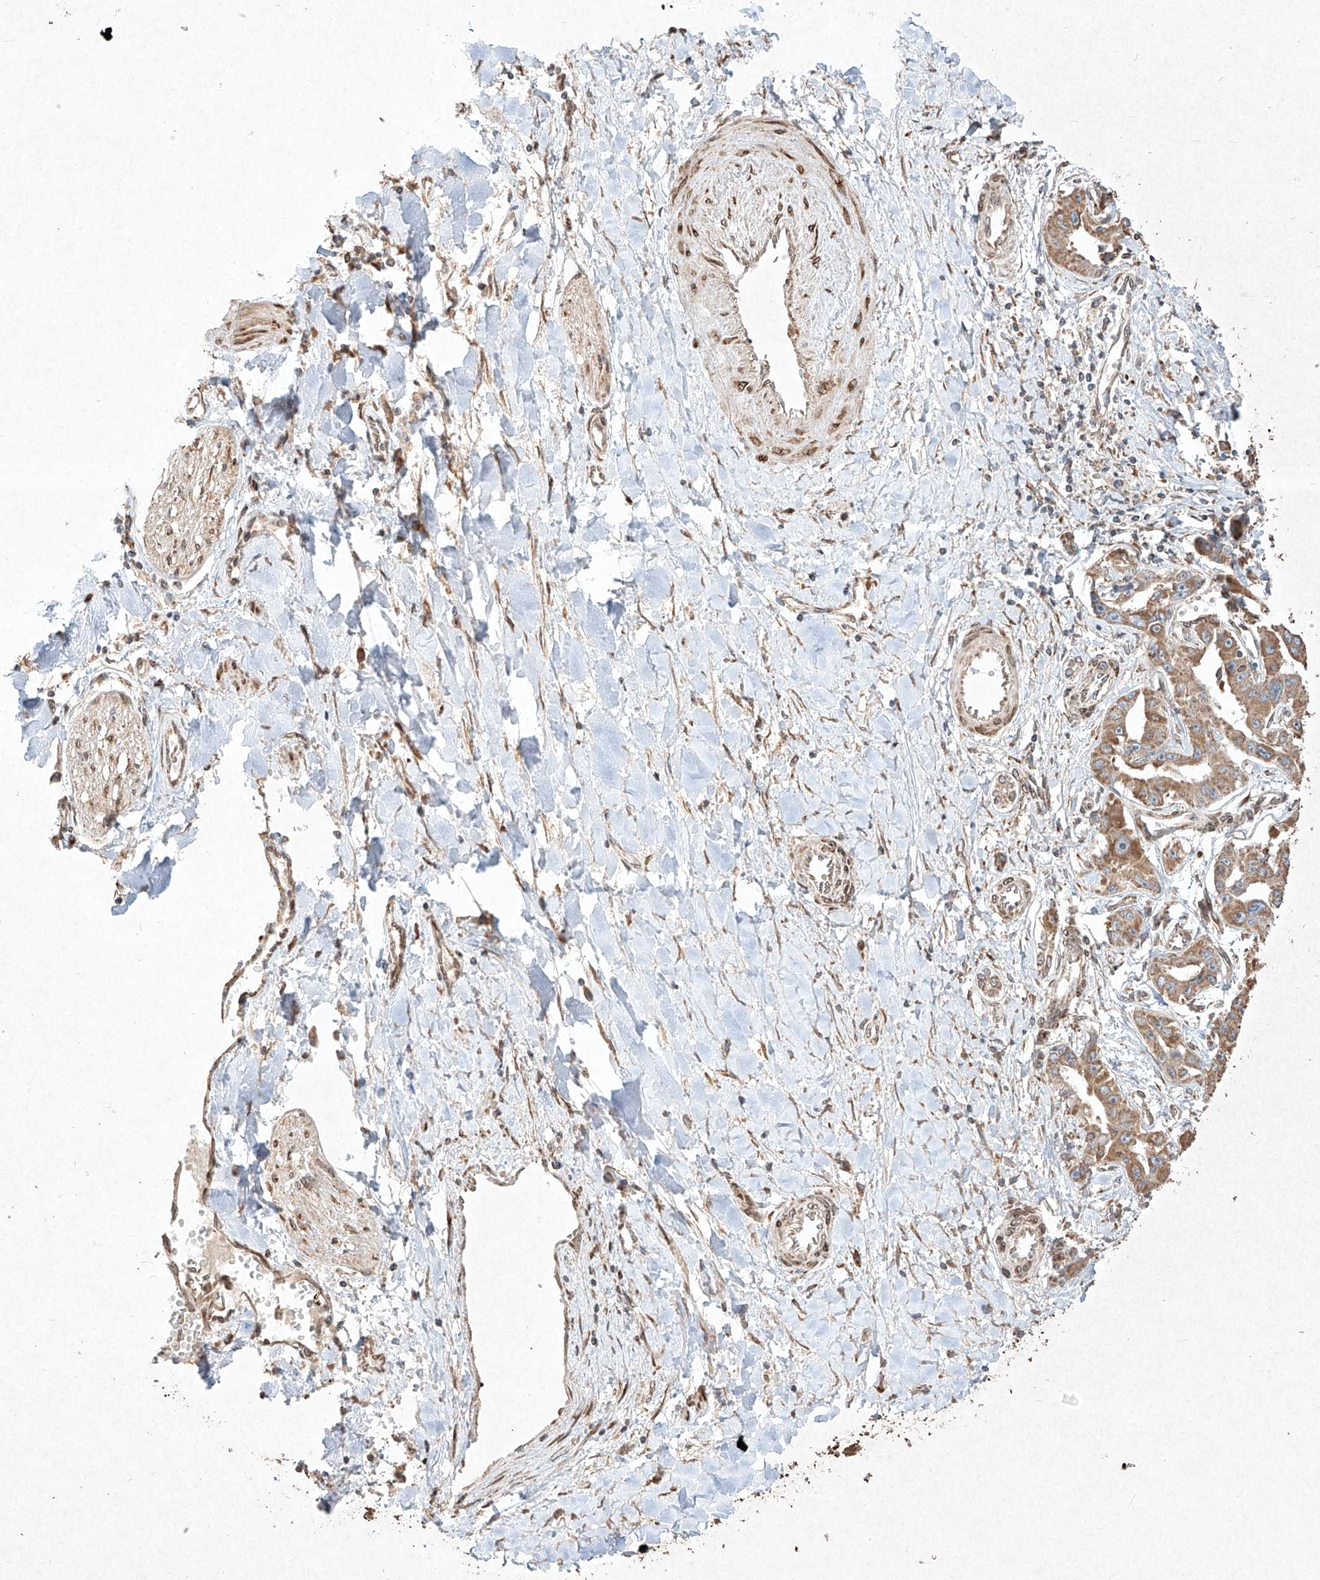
{"staining": {"intensity": "moderate", "quantity": ">75%", "location": "cytoplasmic/membranous"}, "tissue": "liver cancer", "cell_type": "Tumor cells", "image_type": "cancer", "snomed": [{"axis": "morphology", "description": "Cholangiocarcinoma"}, {"axis": "topography", "description": "Liver"}], "caption": "Liver cancer was stained to show a protein in brown. There is medium levels of moderate cytoplasmic/membranous expression in approximately >75% of tumor cells.", "gene": "SEMA3B", "patient": {"sex": "male", "age": 59}}